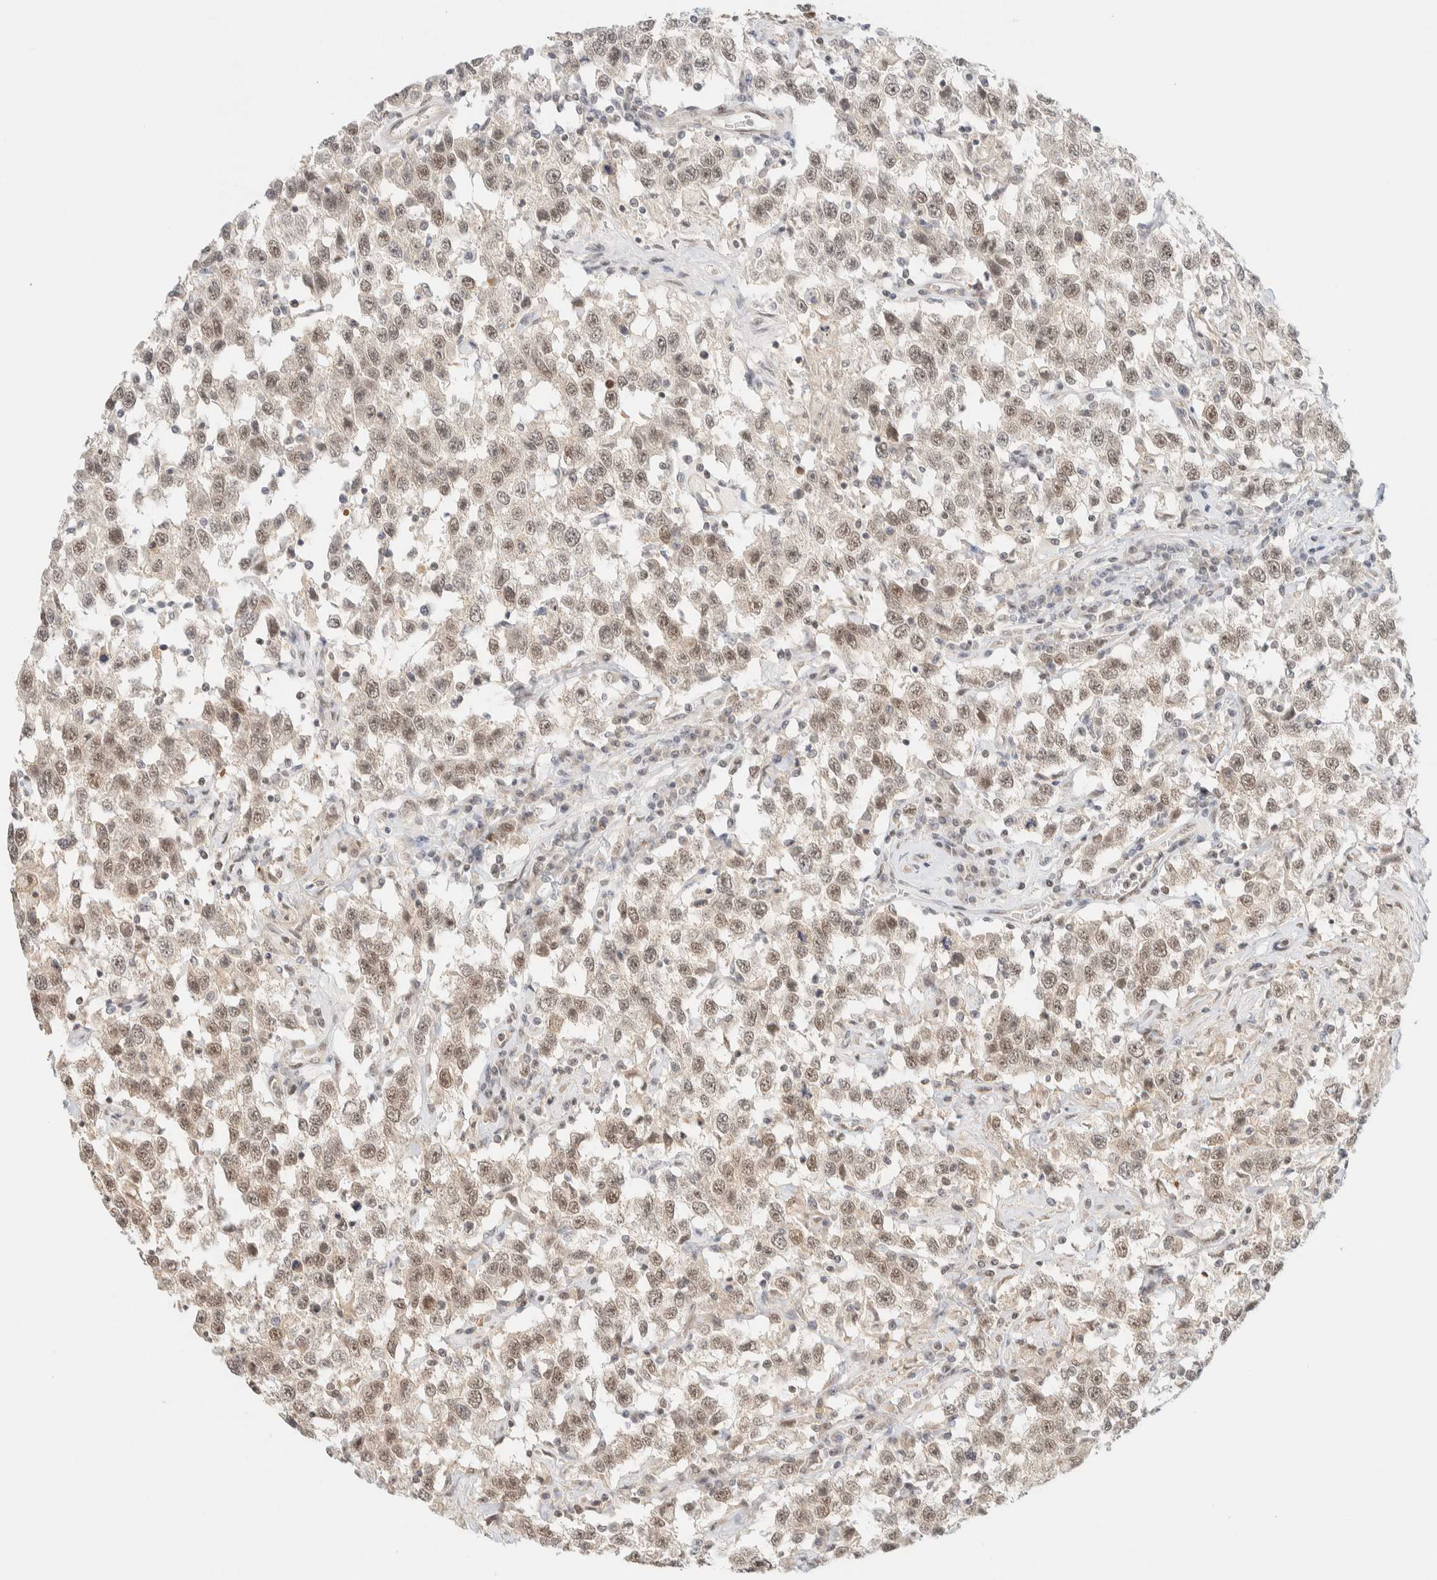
{"staining": {"intensity": "moderate", "quantity": "25%-75%", "location": "nuclear"}, "tissue": "testis cancer", "cell_type": "Tumor cells", "image_type": "cancer", "snomed": [{"axis": "morphology", "description": "Seminoma, NOS"}, {"axis": "topography", "description": "Testis"}], "caption": "The photomicrograph displays immunohistochemical staining of seminoma (testis). There is moderate nuclear expression is seen in about 25%-75% of tumor cells.", "gene": "PYGO2", "patient": {"sex": "male", "age": 41}}